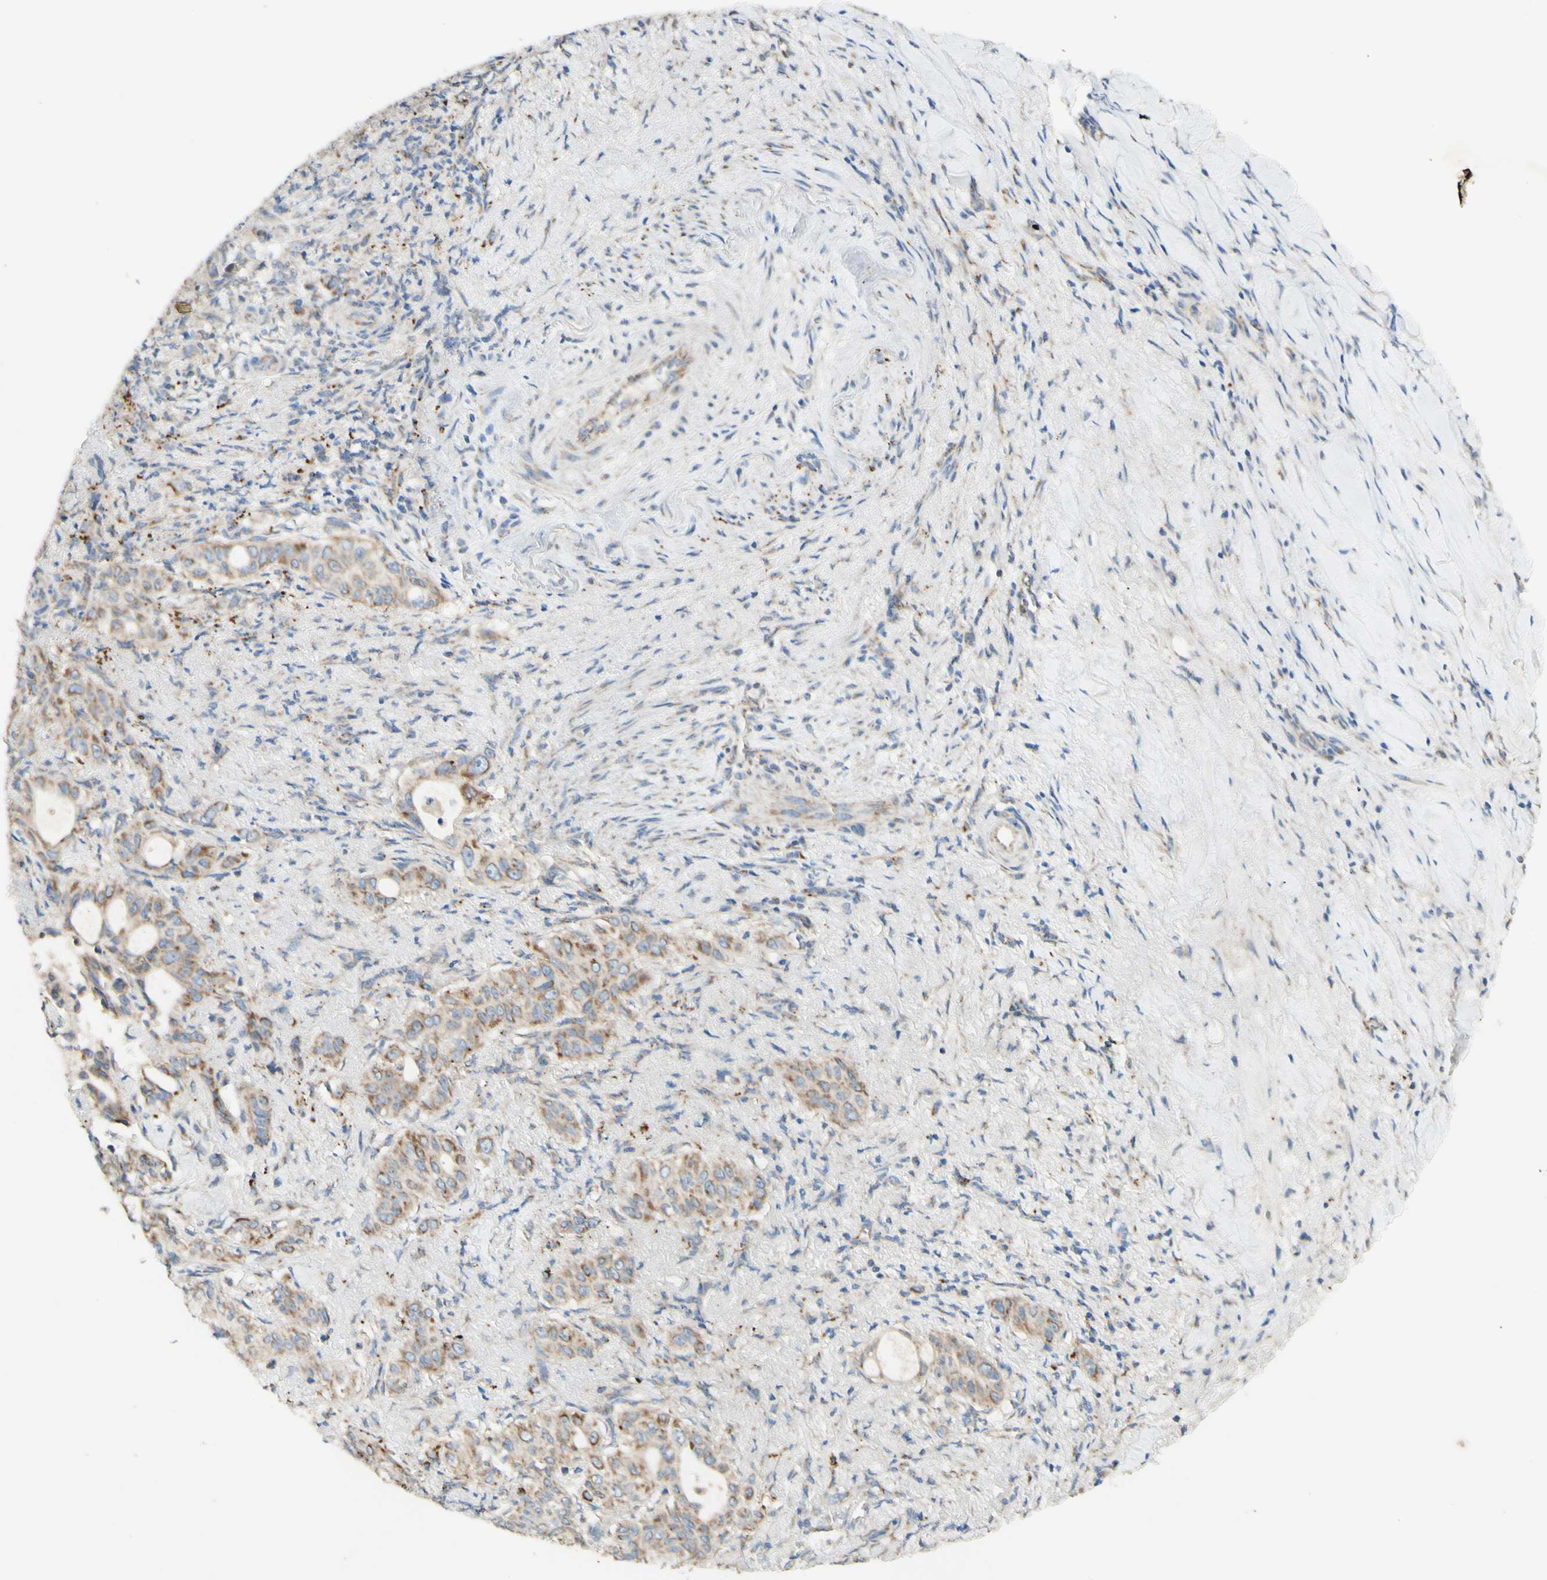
{"staining": {"intensity": "moderate", "quantity": ">75%", "location": "cytoplasmic/membranous"}, "tissue": "liver cancer", "cell_type": "Tumor cells", "image_type": "cancer", "snomed": [{"axis": "morphology", "description": "Cholangiocarcinoma"}, {"axis": "topography", "description": "Liver"}], "caption": "This histopathology image displays immunohistochemistry staining of cholangiocarcinoma (liver), with medium moderate cytoplasmic/membranous expression in about >75% of tumor cells.", "gene": "ARMC10", "patient": {"sex": "female", "age": 67}}